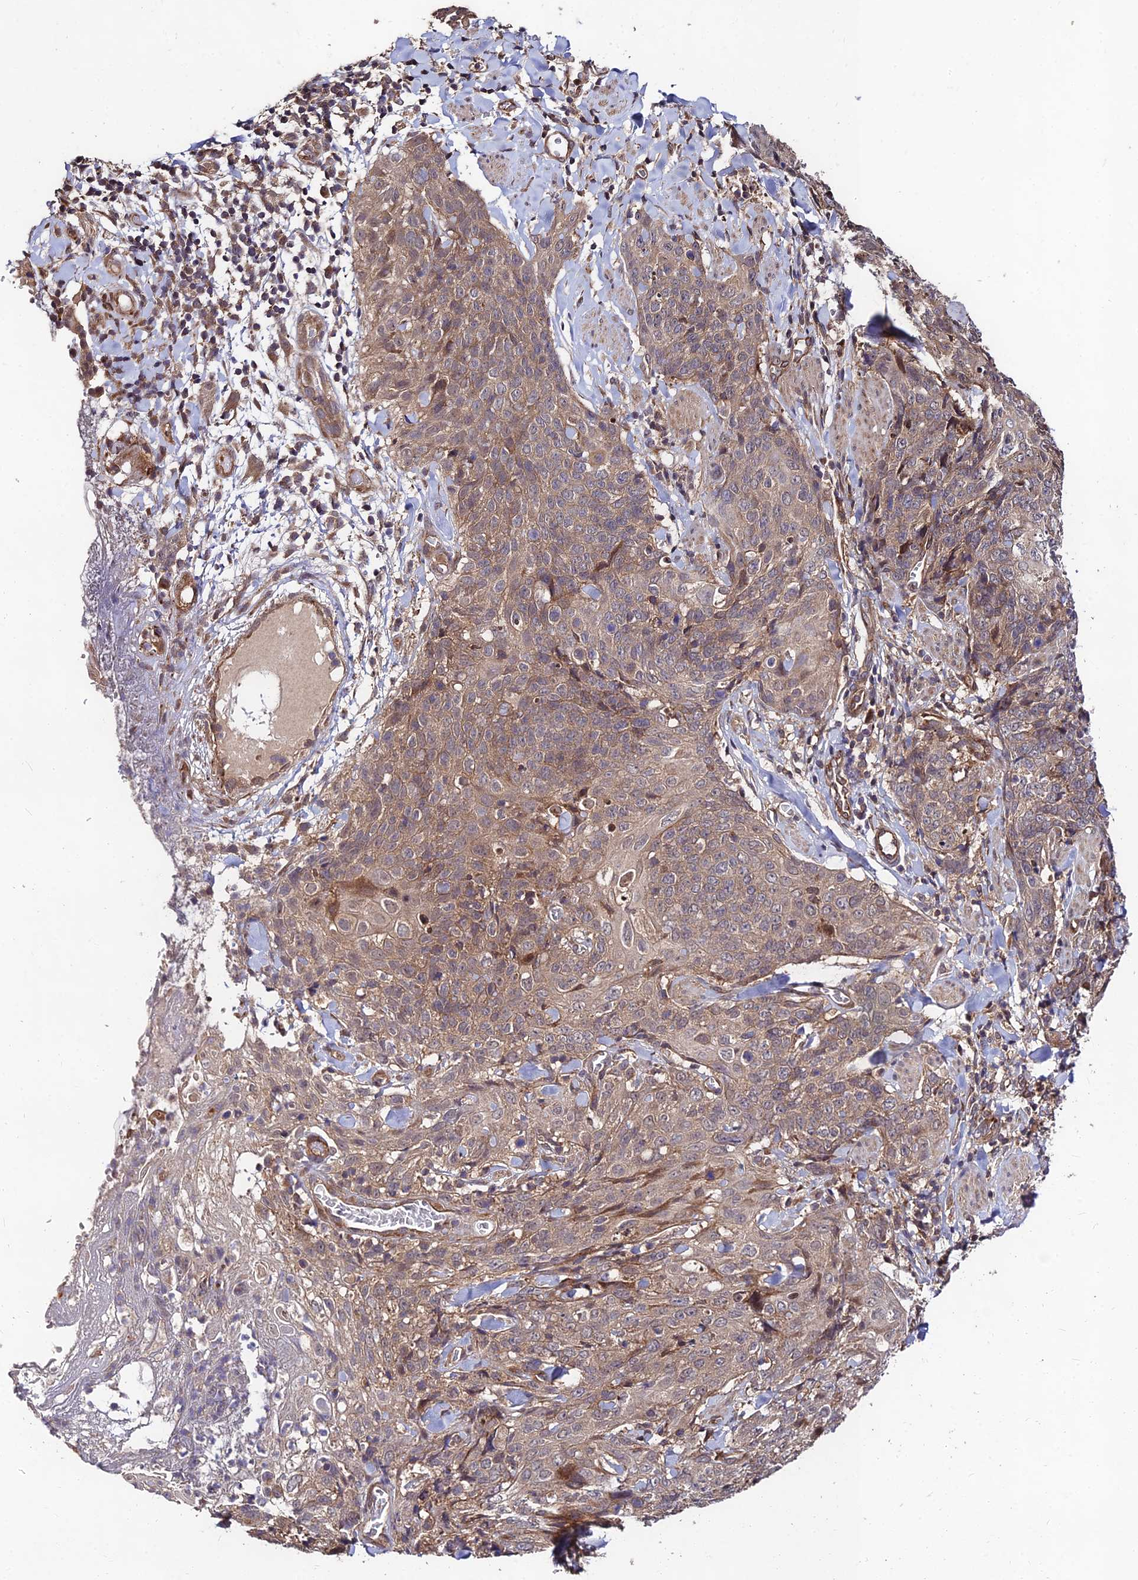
{"staining": {"intensity": "weak", "quantity": ">75%", "location": "cytoplasmic/membranous"}, "tissue": "skin cancer", "cell_type": "Tumor cells", "image_type": "cancer", "snomed": [{"axis": "morphology", "description": "Squamous cell carcinoma, NOS"}, {"axis": "topography", "description": "Skin"}, {"axis": "topography", "description": "Vulva"}], "caption": "Tumor cells show low levels of weak cytoplasmic/membranous positivity in approximately >75% of cells in human skin cancer (squamous cell carcinoma).", "gene": "MKKS", "patient": {"sex": "female", "age": 85}}